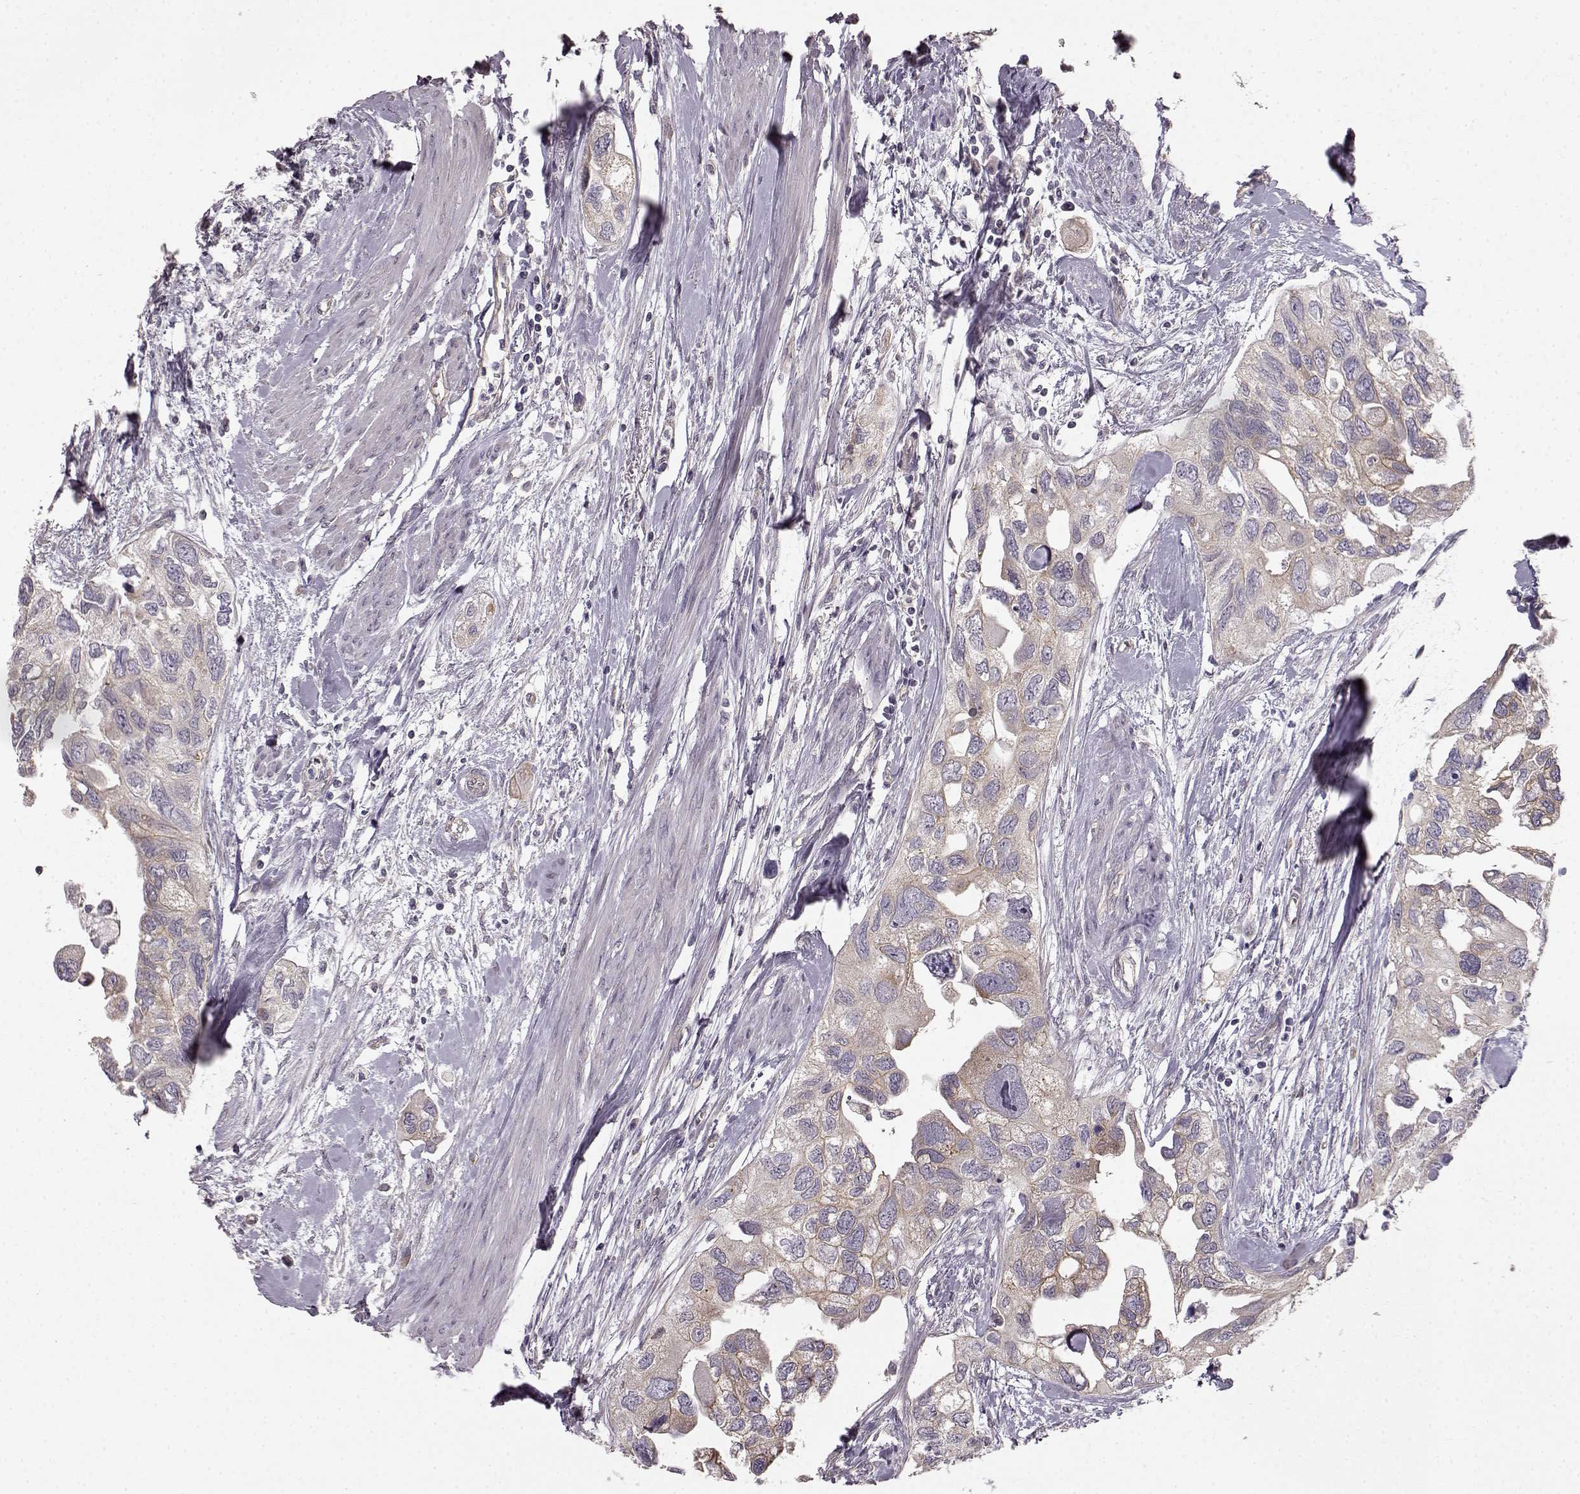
{"staining": {"intensity": "weak", "quantity": ">75%", "location": "cytoplasmic/membranous"}, "tissue": "urothelial cancer", "cell_type": "Tumor cells", "image_type": "cancer", "snomed": [{"axis": "morphology", "description": "Urothelial carcinoma, High grade"}, {"axis": "topography", "description": "Urinary bladder"}], "caption": "The immunohistochemical stain shows weak cytoplasmic/membranous staining in tumor cells of urothelial cancer tissue. The staining was performed using DAB to visualize the protein expression in brown, while the nuclei were stained in blue with hematoxylin (Magnification: 20x).", "gene": "ERBB3", "patient": {"sex": "male", "age": 59}}